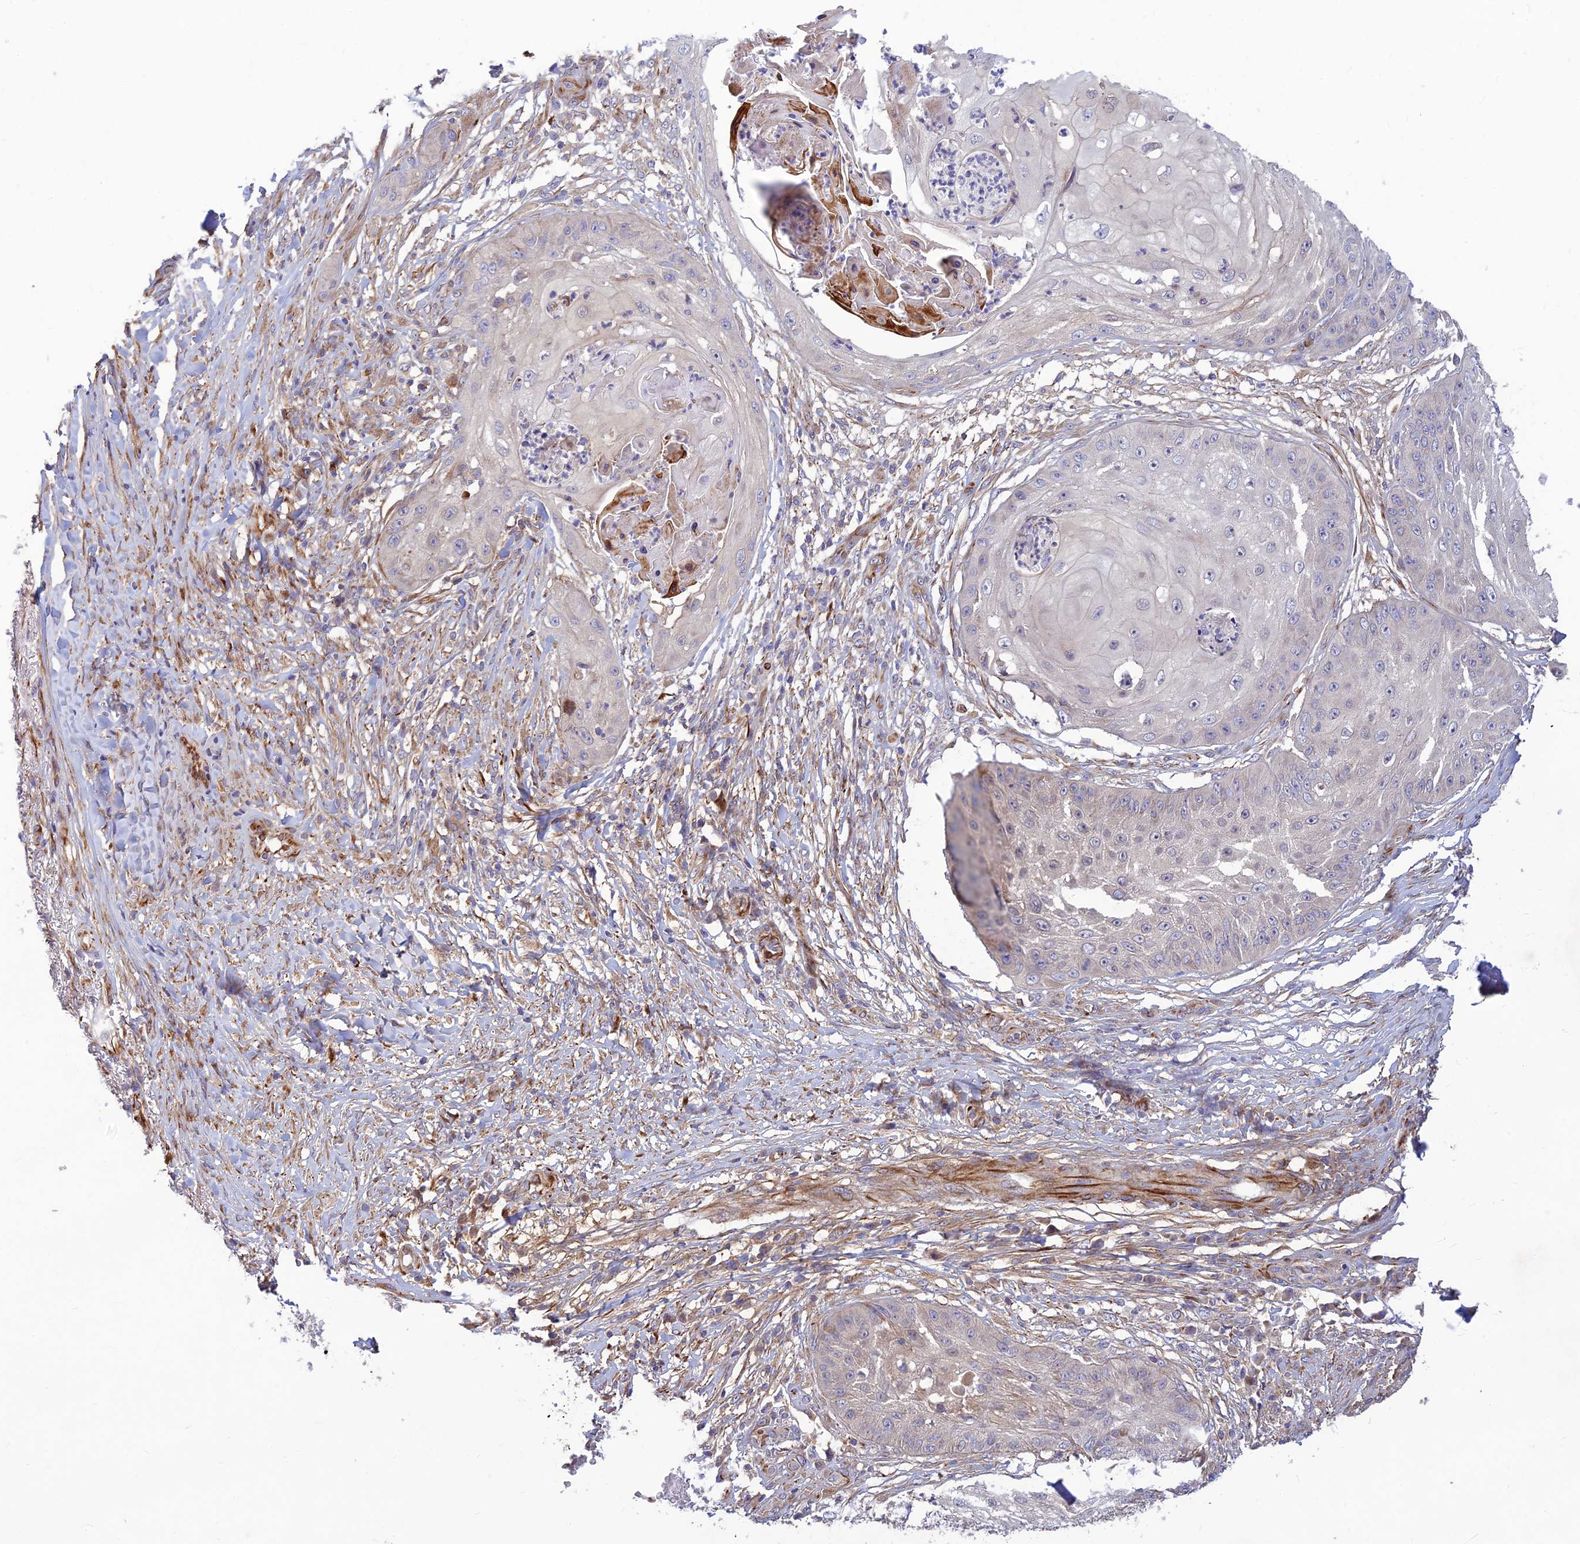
{"staining": {"intensity": "negative", "quantity": "none", "location": "none"}, "tissue": "skin cancer", "cell_type": "Tumor cells", "image_type": "cancer", "snomed": [{"axis": "morphology", "description": "Squamous cell carcinoma, NOS"}, {"axis": "topography", "description": "Skin"}], "caption": "DAB (3,3'-diaminobenzidine) immunohistochemical staining of human skin cancer (squamous cell carcinoma) shows no significant staining in tumor cells.", "gene": "ST8SIA5", "patient": {"sex": "male", "age": 70}}